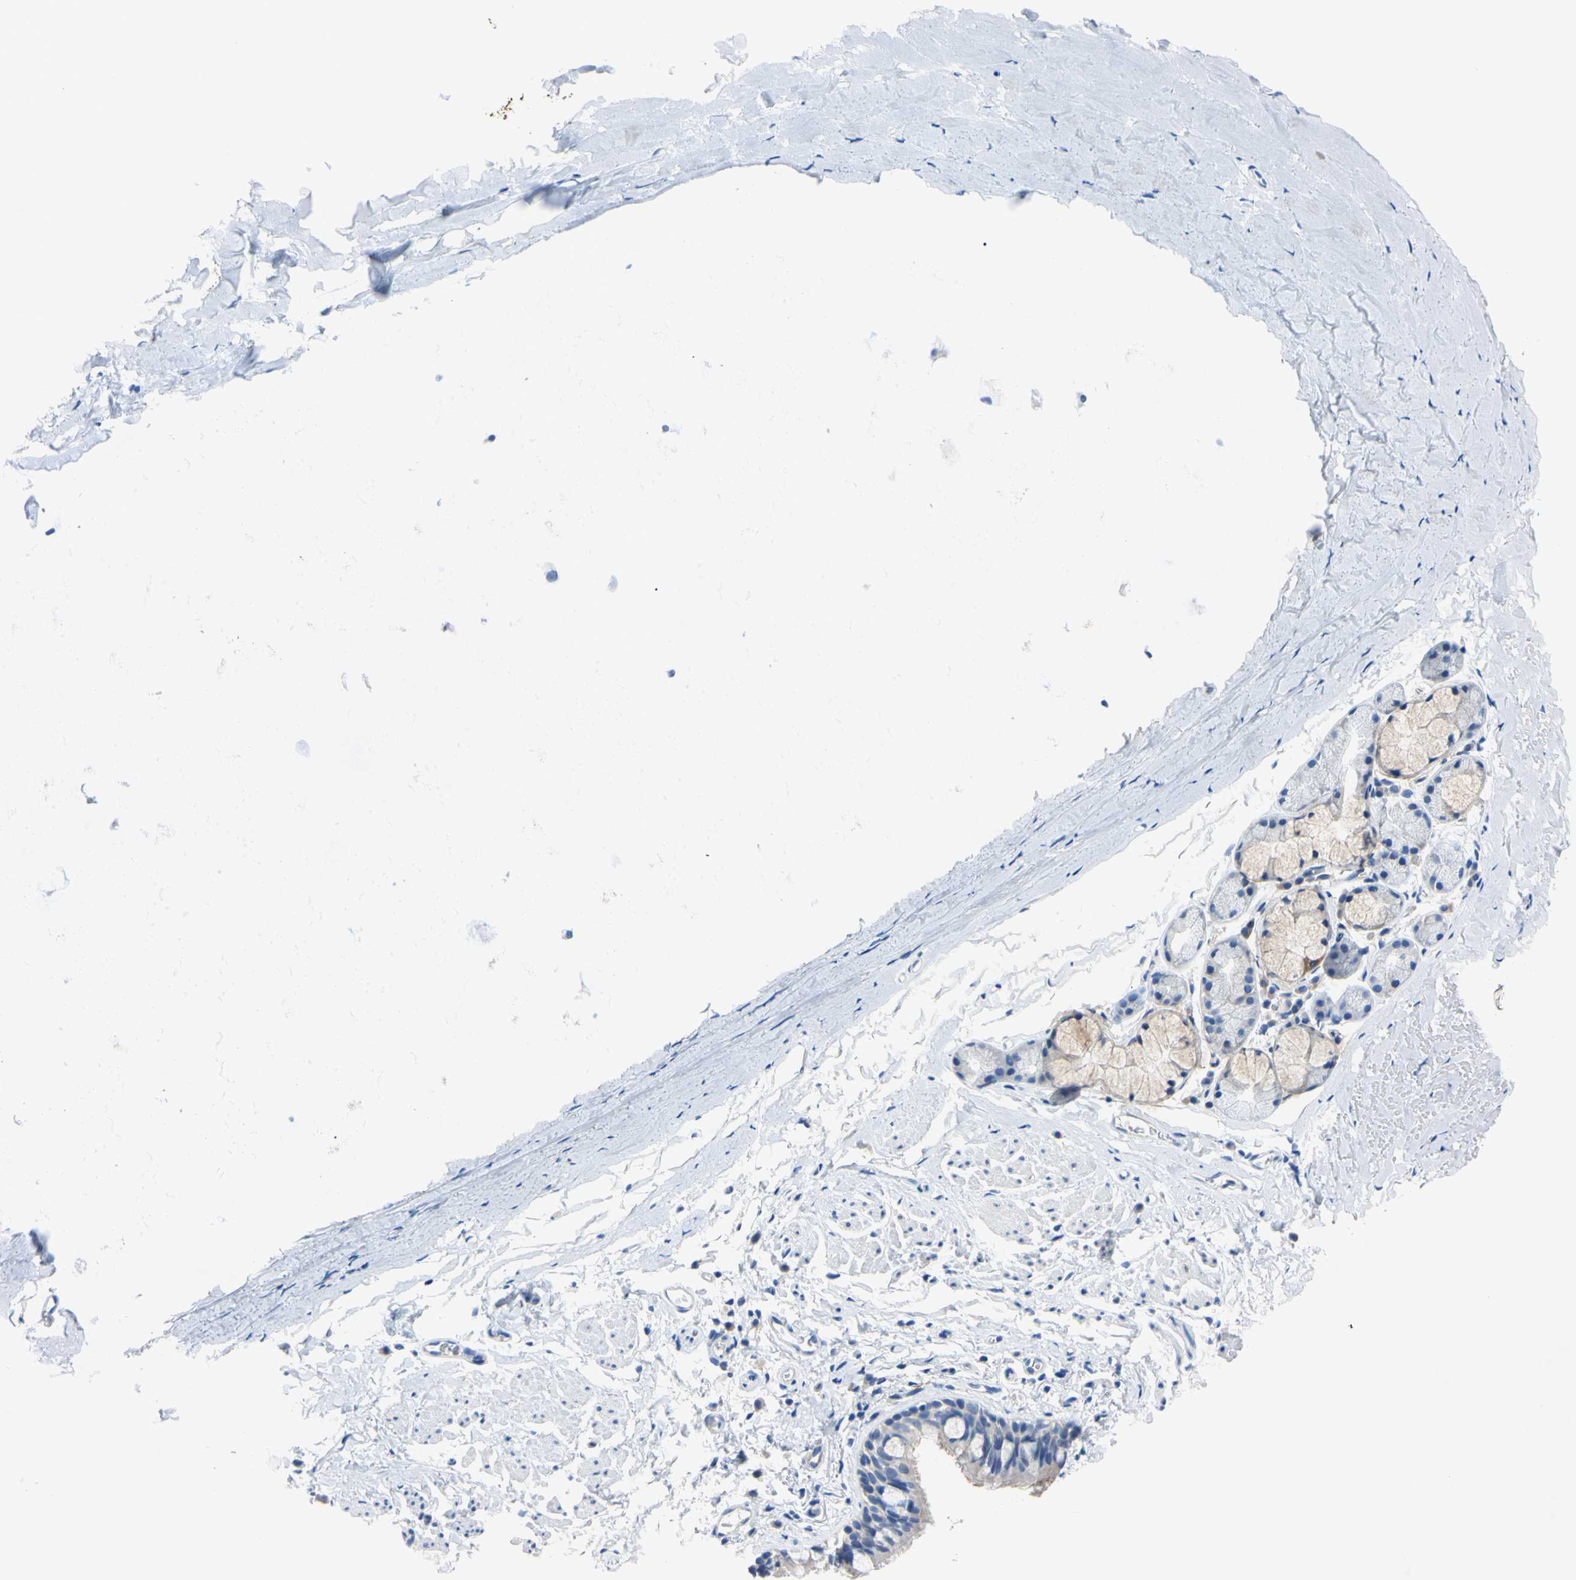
{"staining": {"intensity": "negative", "quantity": "none", "location": "none"}, "tissue": "bronchus", "cell_type": "Respiratory epithelial cells", "image_type": "normal", "snomed": [{"axis": "morphology", "description": "Normal tissue, NOS"}, {"axis": "morphology", "description": "Malignant melanoma, Metastatic site"}, {"axis": "topography", "description": "Bronchus"}, {"axis": "topography", "description": "Lung"}], "caption": "A high-resolution image shows immunohistochemistry (IHC) staining of unremarkable bronchus, which demonstrates no significant positivity in respiratory epithelial cells.", "gene": "PNKD", "patient": {"sex": "male", "age": 64}}